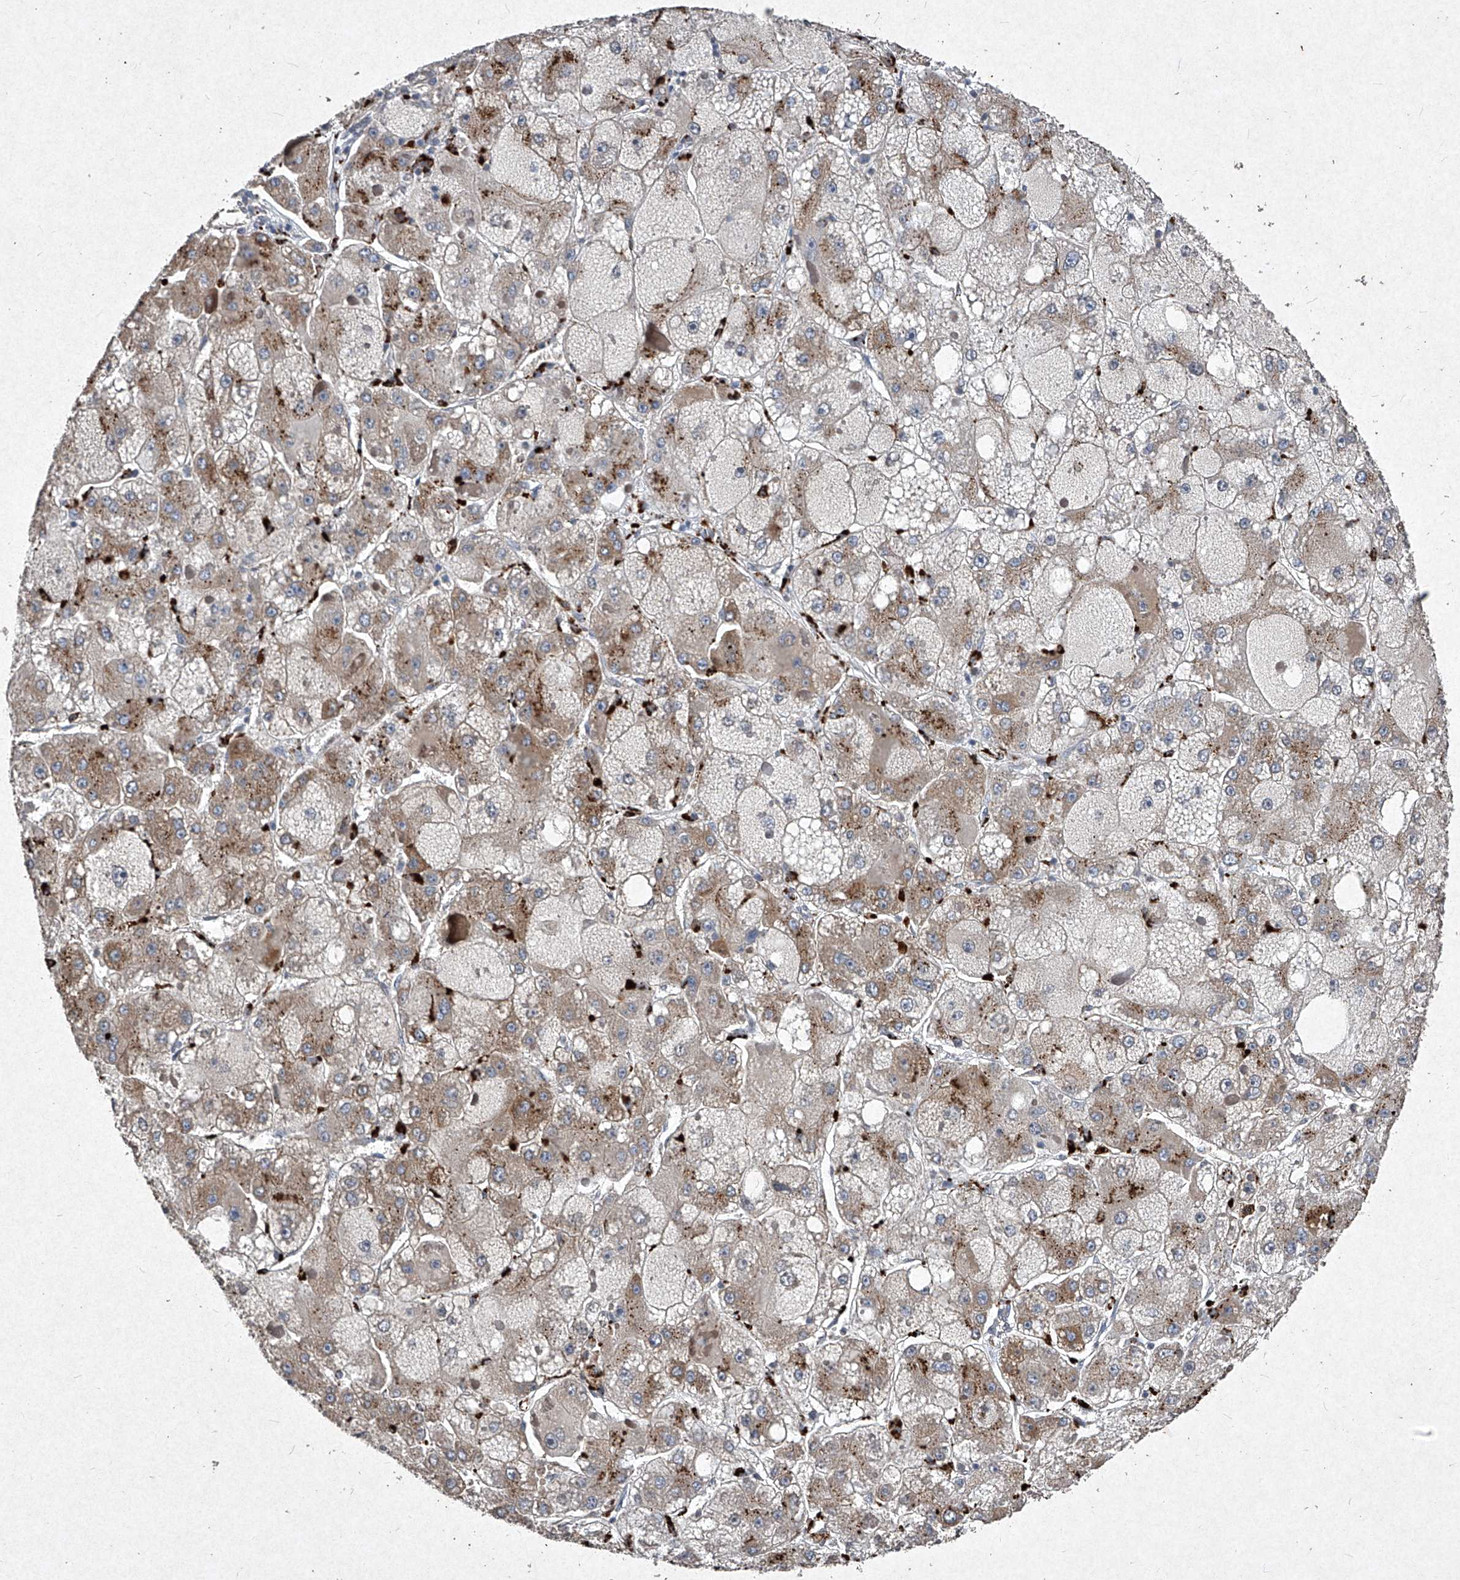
{"staining": {"intensity": "moderate", "quantity": "25%-75%", "location": "cytoplasmic/membranous"}, "tissue": "liver cancer", "cell_type": "Tumor cells", "image_type": "cancer", "snomed": [{"axis": "morphology", "description": "Carcinoma, Hepatocellular, NOS"}, {"axis": "topography", "description": "Liver"}], "caption": "Liver cancer stained with DAB immunohistochemistry displays medium levels of moderate cytoplasmic/membranous expression in about 25%-75% of tumor cells.", "gene": "MED16", "patient": {"sex": "female", "age": 73}}